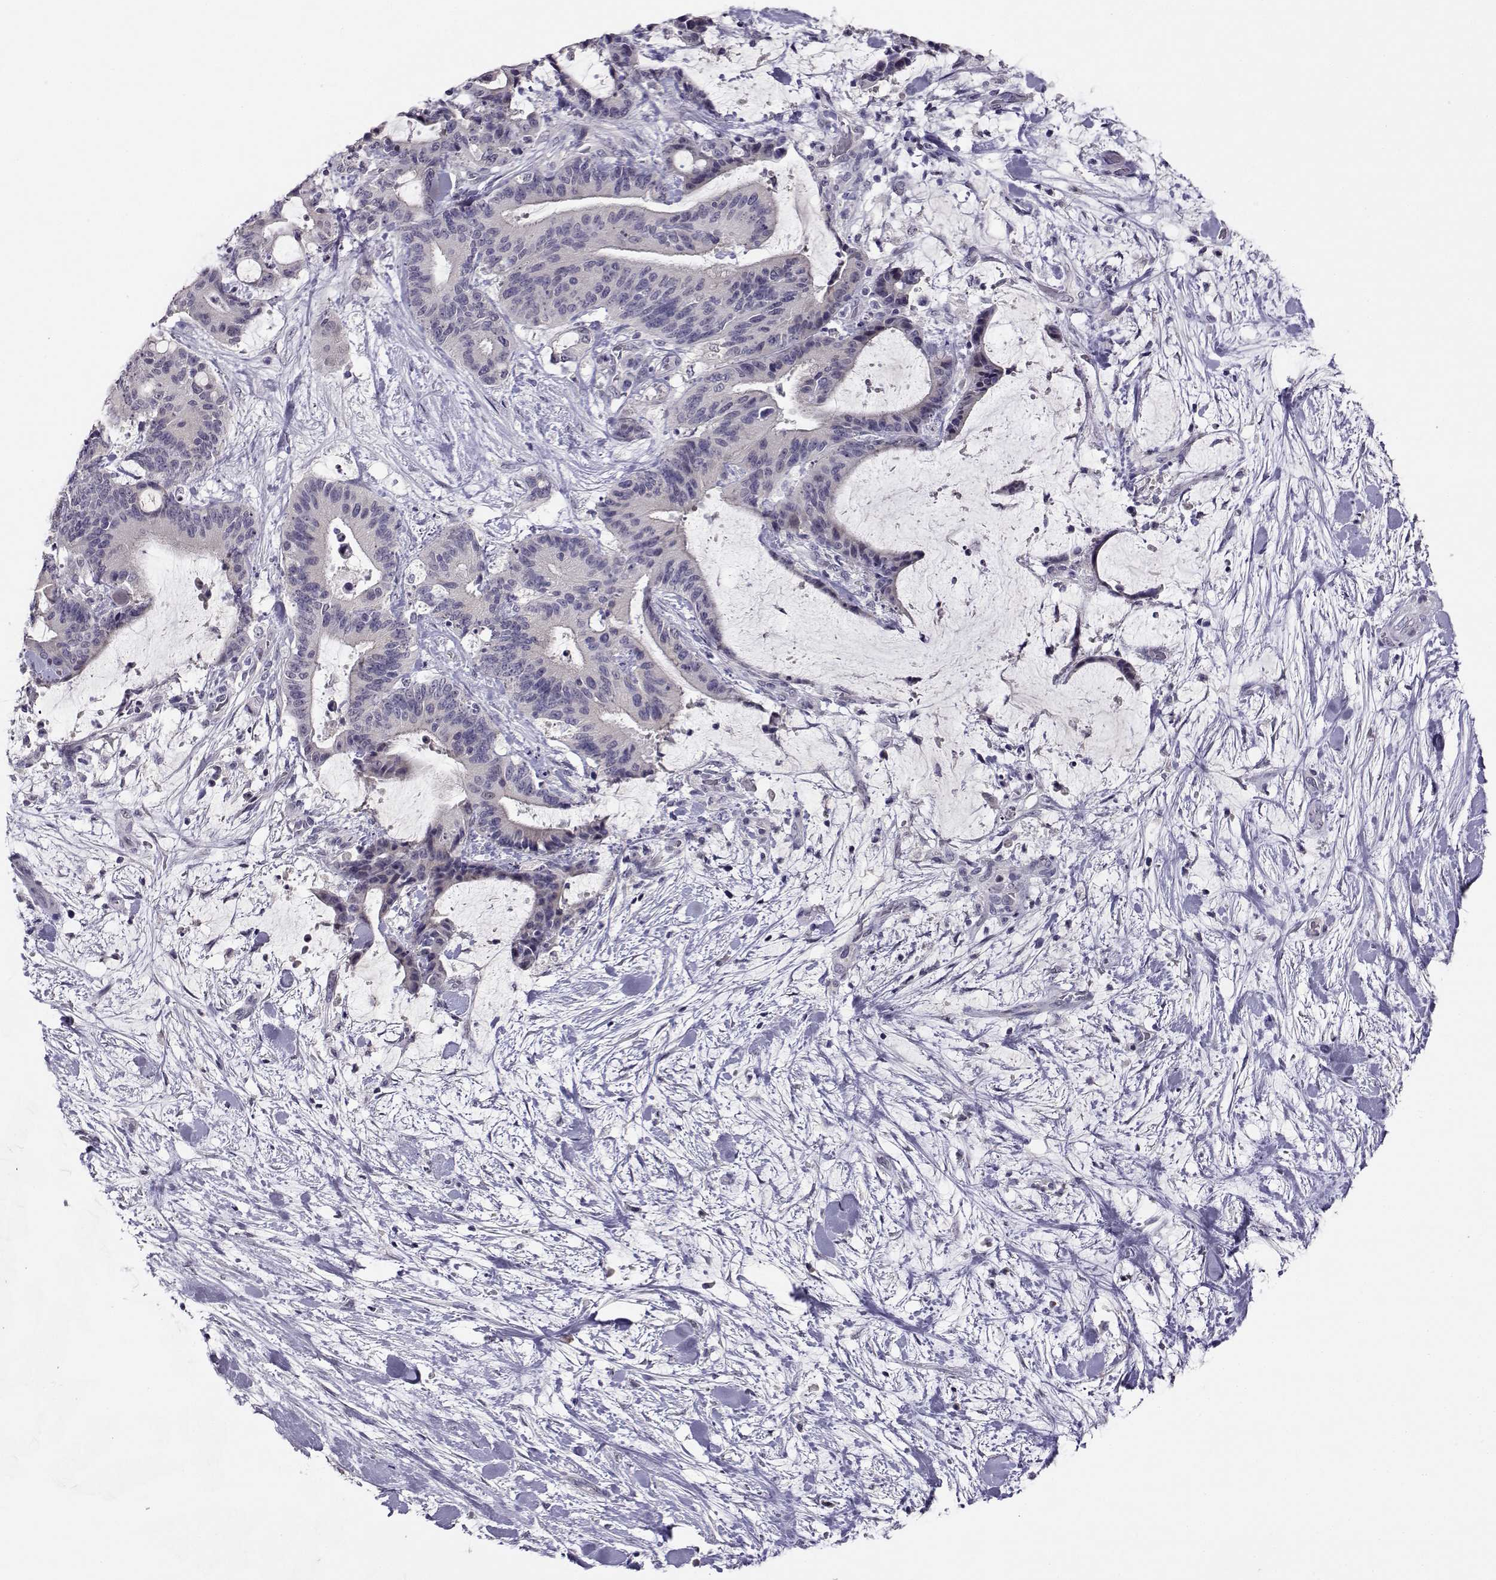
{"staining": {"intensity": "negative", "quantity": "none", "location": "none"}, "tissue": "liver cancer", "cell_type": "Tumor cells", "image_type": "cancer", "snomed": [{"axis": "morphology", "description": "Cholangiocarcinoma"}, {"axis": "topography", "description": "Liver"}], "caption": "Immunohistochemistry (IHC) of liver cancer (cholangiocarcinoma) displays no positivity in tumor cells.", "gene": "RHOXF2", "patient": {"sex": "female", "age": 73}}